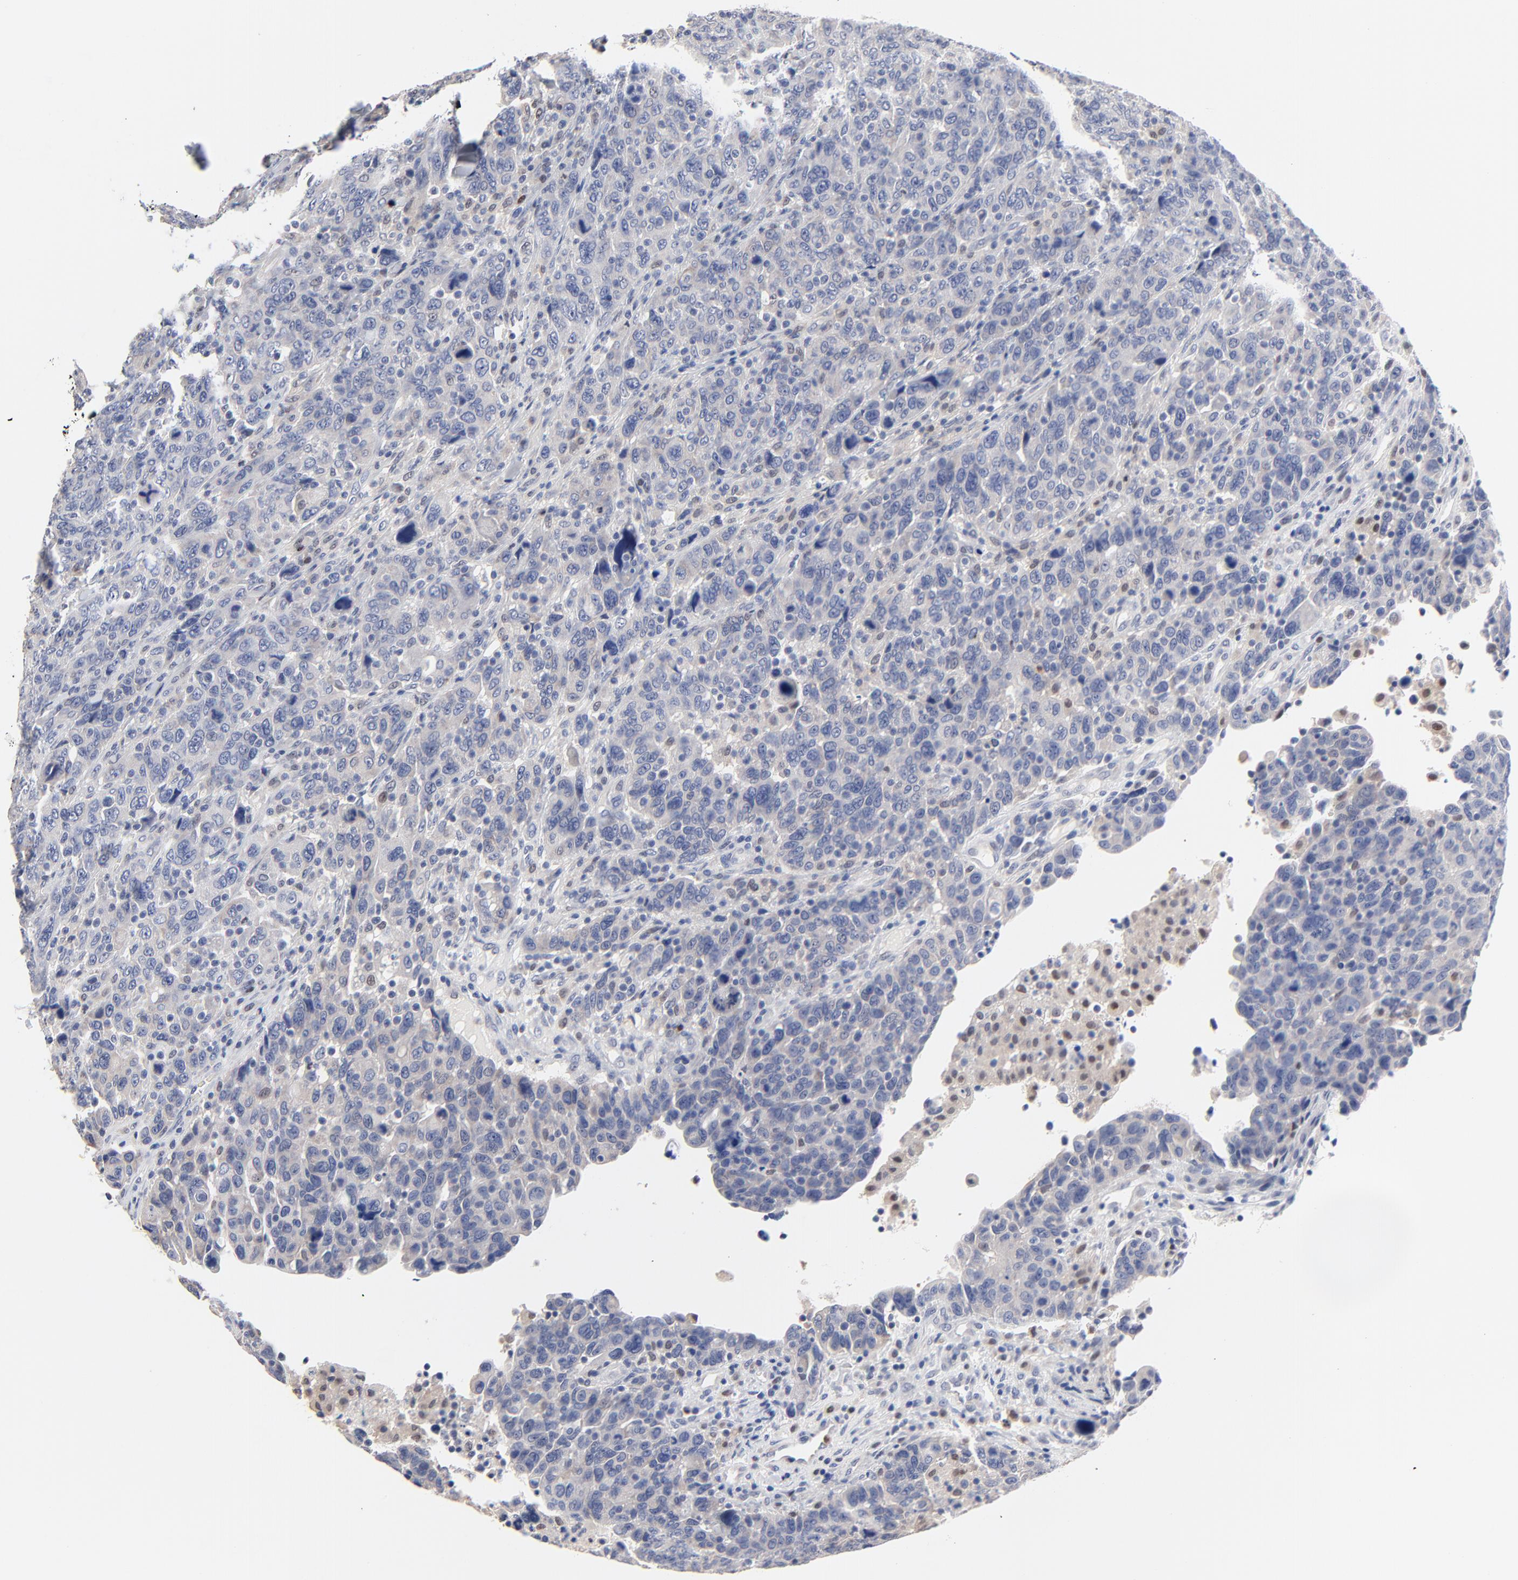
{"staining": {"intensity": "negative", "quantity": "none", "location": "none"}, "tissue": "breast cancer", "cell_type": "Tumor cells", "image_type": "cancer", "snomed": [{"axis": "morphology", "description": "Duct carcinoma"}, {"axis": "topography", "description": "Breast"}], "caption": "There is no significant positivity in tumor cells of invasive ductal carcinoma (breast).", "gene": "AADAC", "patient": {"sex": "female", "age": 37}}